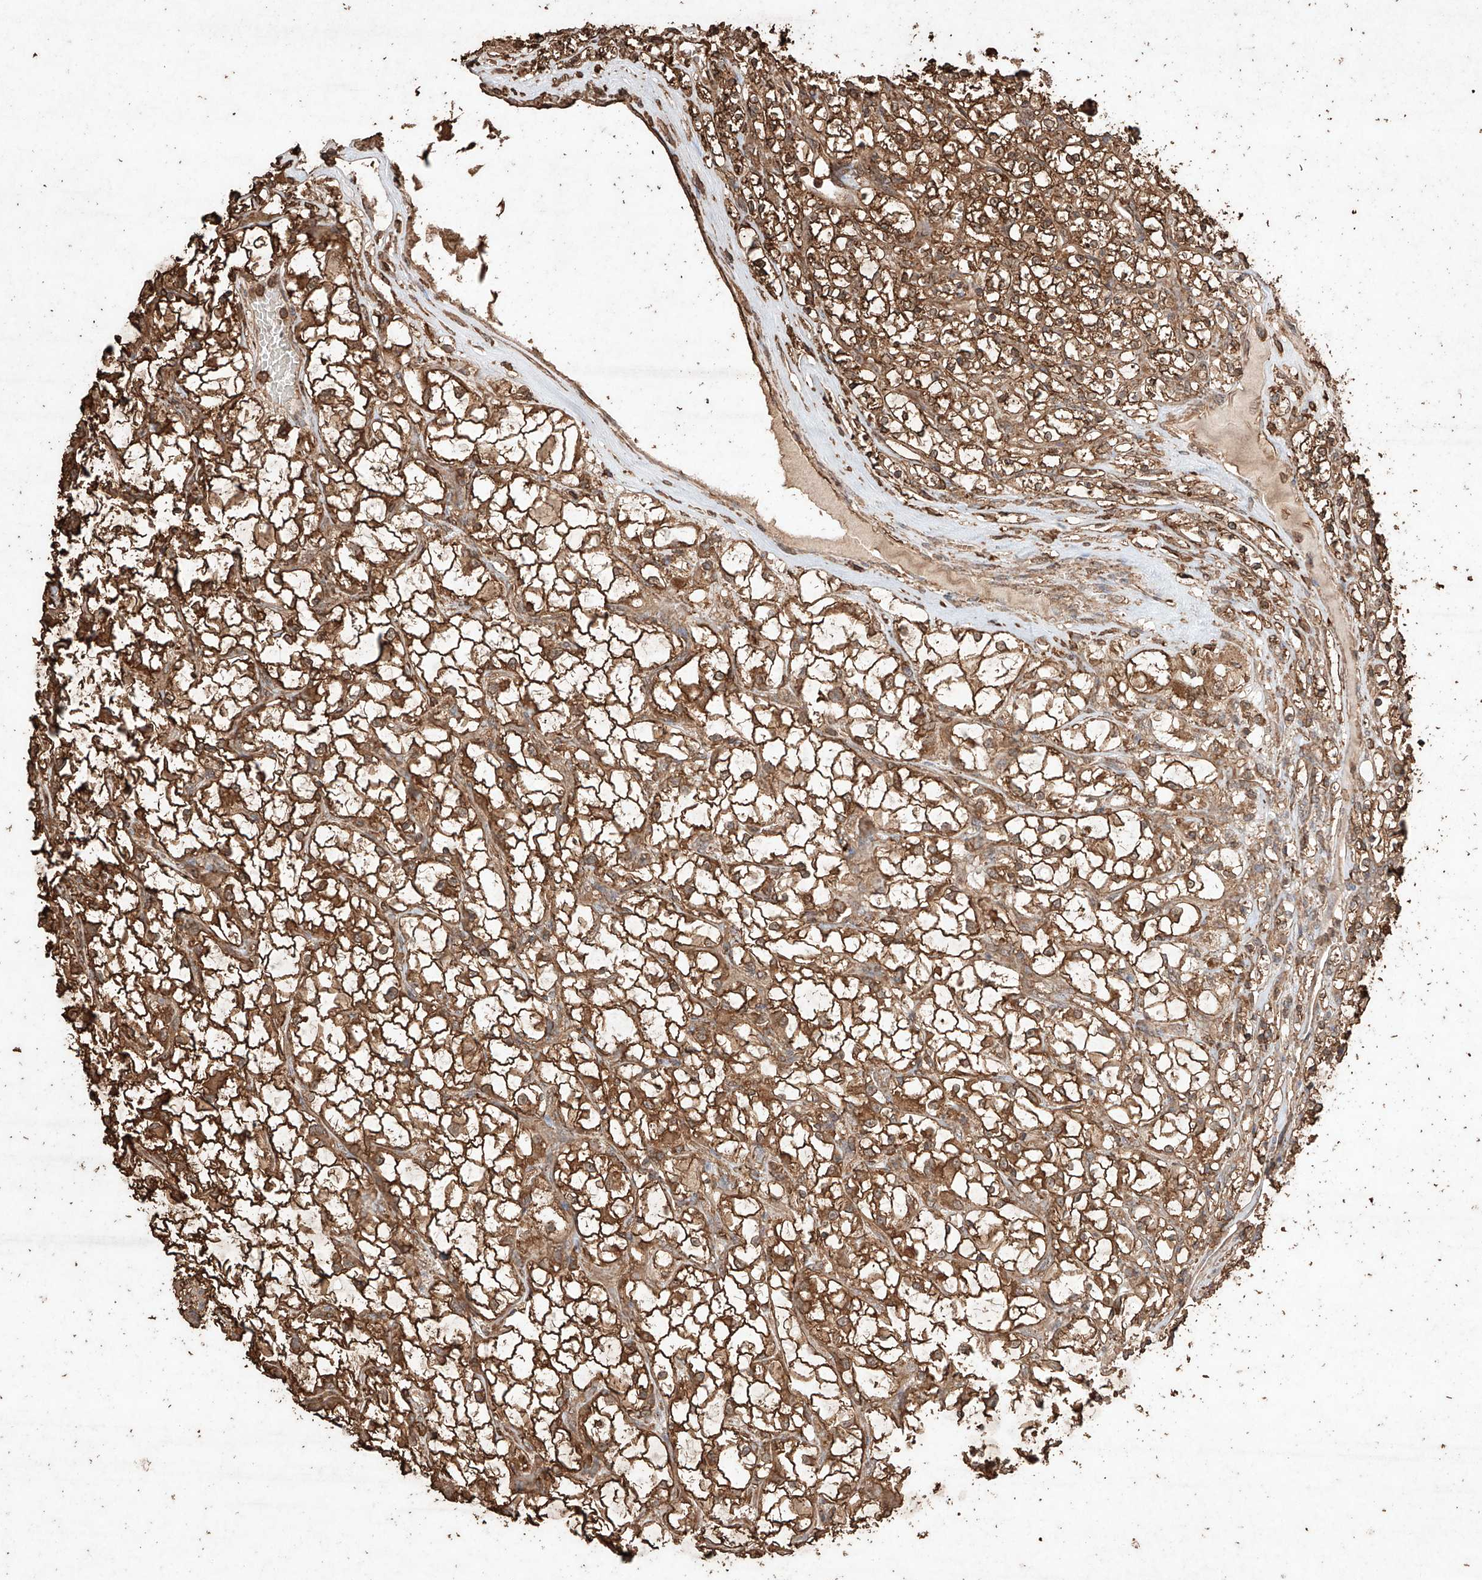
{"staining": {"intensity": "strong", "quantity": ">75%", "location": "cytoplasmic/membranous"}, "tissue": "renal cancer", "cell_type": "Tumor cells", "image_type": "cancer", "snomed": [{"axis": "morphology", "description": "Adenocarcinoma, NOS"}, {"axis": "topography", "description": "Kidney"}], "caption": "Protein expression analysis of human renal adenocarcinoma reveals strong cytoplasmic/membranous staining in about >75% of tumor cells.", "gene": "M6PR", "patient": {"sex": "female", "age": 69}}